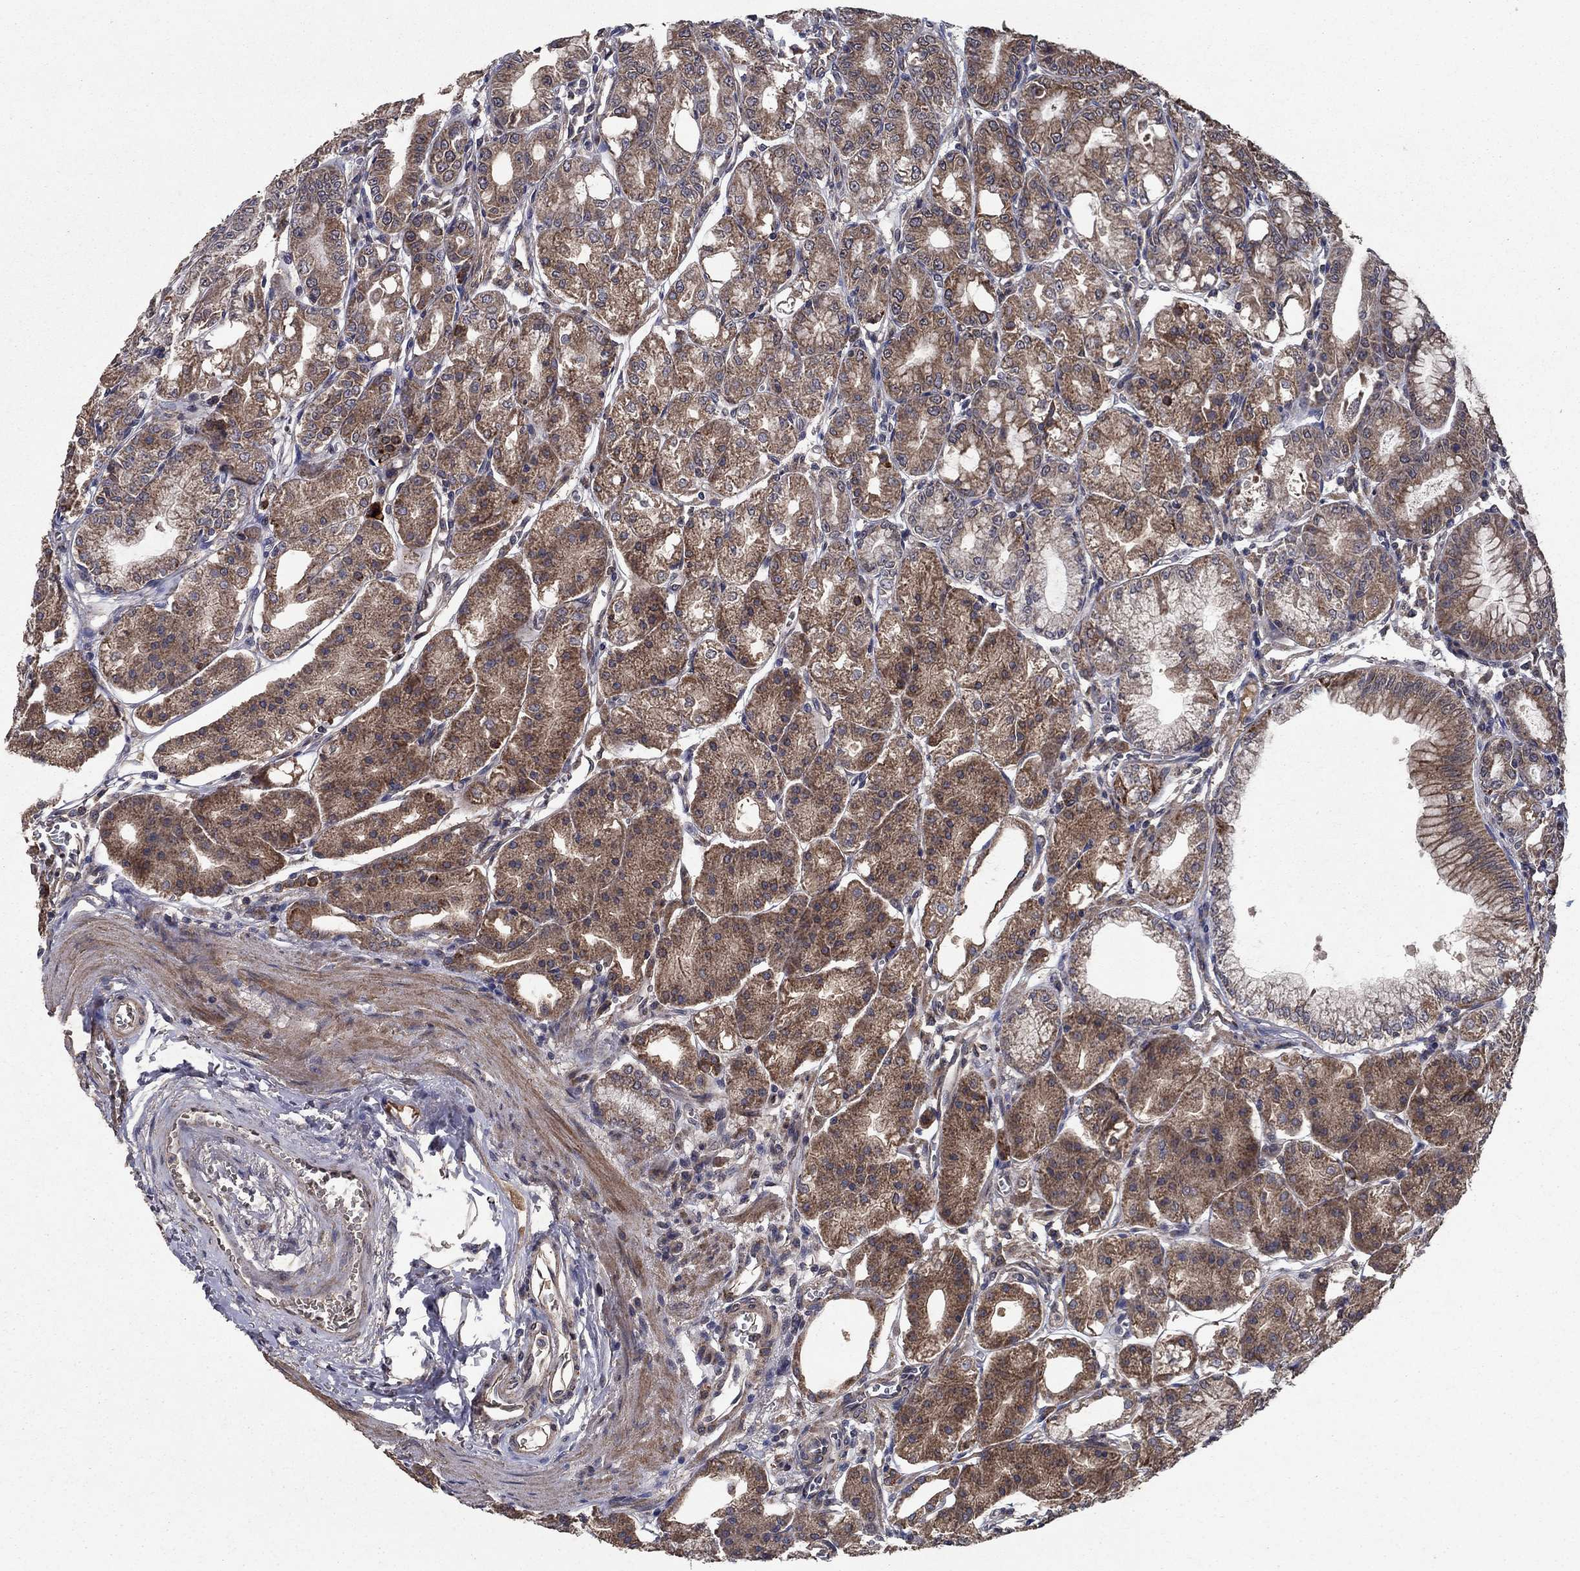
{"staining": {"intensity": "moderate", "quantity": ">75%", "location": "cytoplasmic/membranous"}, "tissue": "stomach", "cell_type": "Glandular cells", "image_type": "normal", "snomed": [{"axis": "morphology", "description": "Normal tissue, NOS"}, {"axis": "topography", "description": "Stomach, lower"}], "caption": "Immunohistochemical staining of normal stomach demonstrates moderate cytoplasmic/membranous protein expression in about >75% of glandular cells. (Stains: DAB in brown, nuclei in blue, Microscopy: brightfield microscopy at high magnification).", "gene": "DHRS1", "patient": {"sex": "male", "age": 71}}